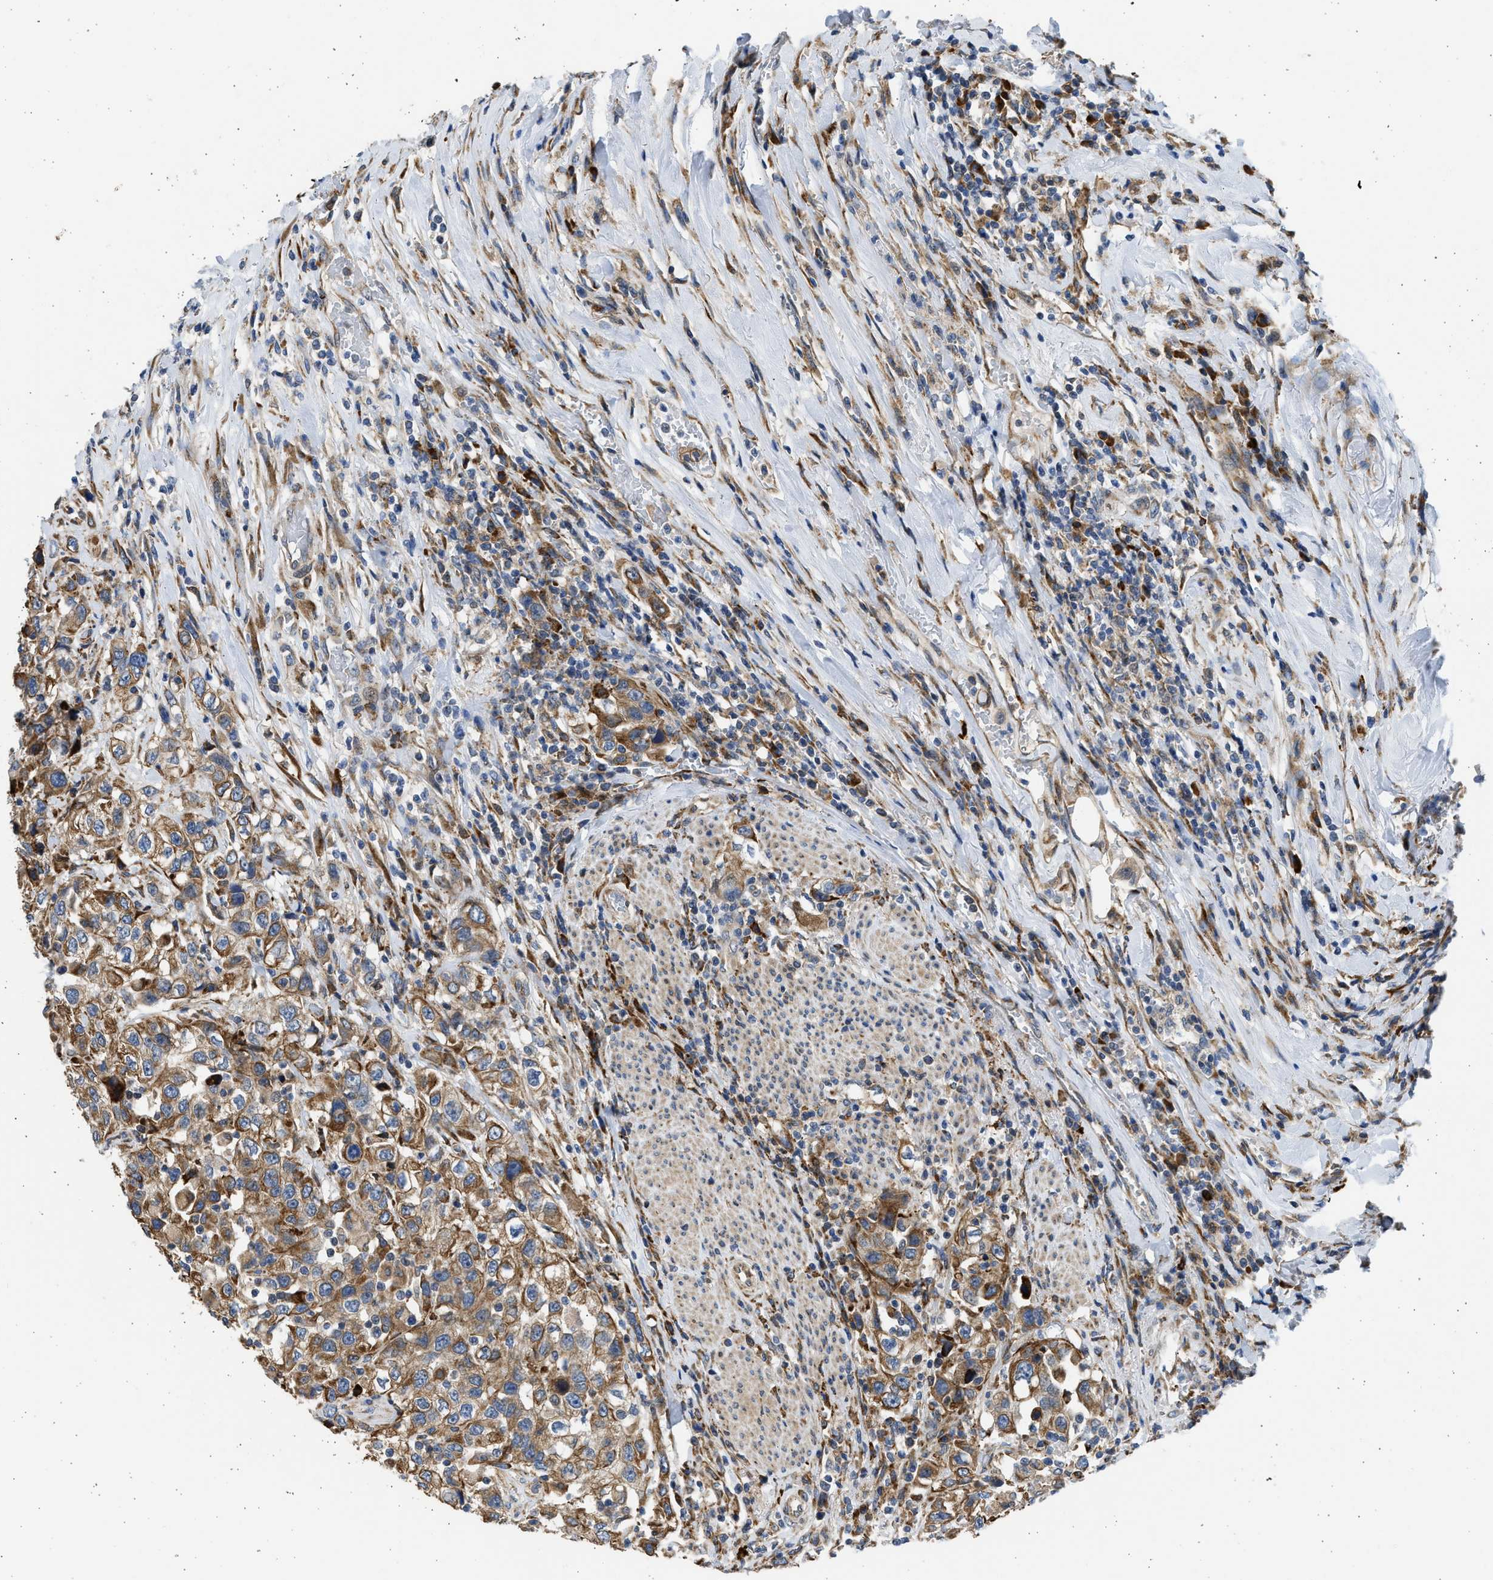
{"staining": {"intensity": "moderate", "quantity": ">75%", "location": "cytoplasmic/membranous"}, "tissue": "urothelial cancer", "cell_type": "Tumor cells", "image_type": "cancer", "snomed": [{"axis": "morphology", "description": "Urothelial carcinoma, High grade"}, {"axis": "topography", "description": "Urinary bladder"}], "caption": "Brown immunohistochemical staining in high-grade urothelial carcinoma shows moderate cytoplasmic/membranous positivity in approximately >75% of tumor cells.", "gene": "PLD2", "patient": {"sex": "female", "age": 80}}